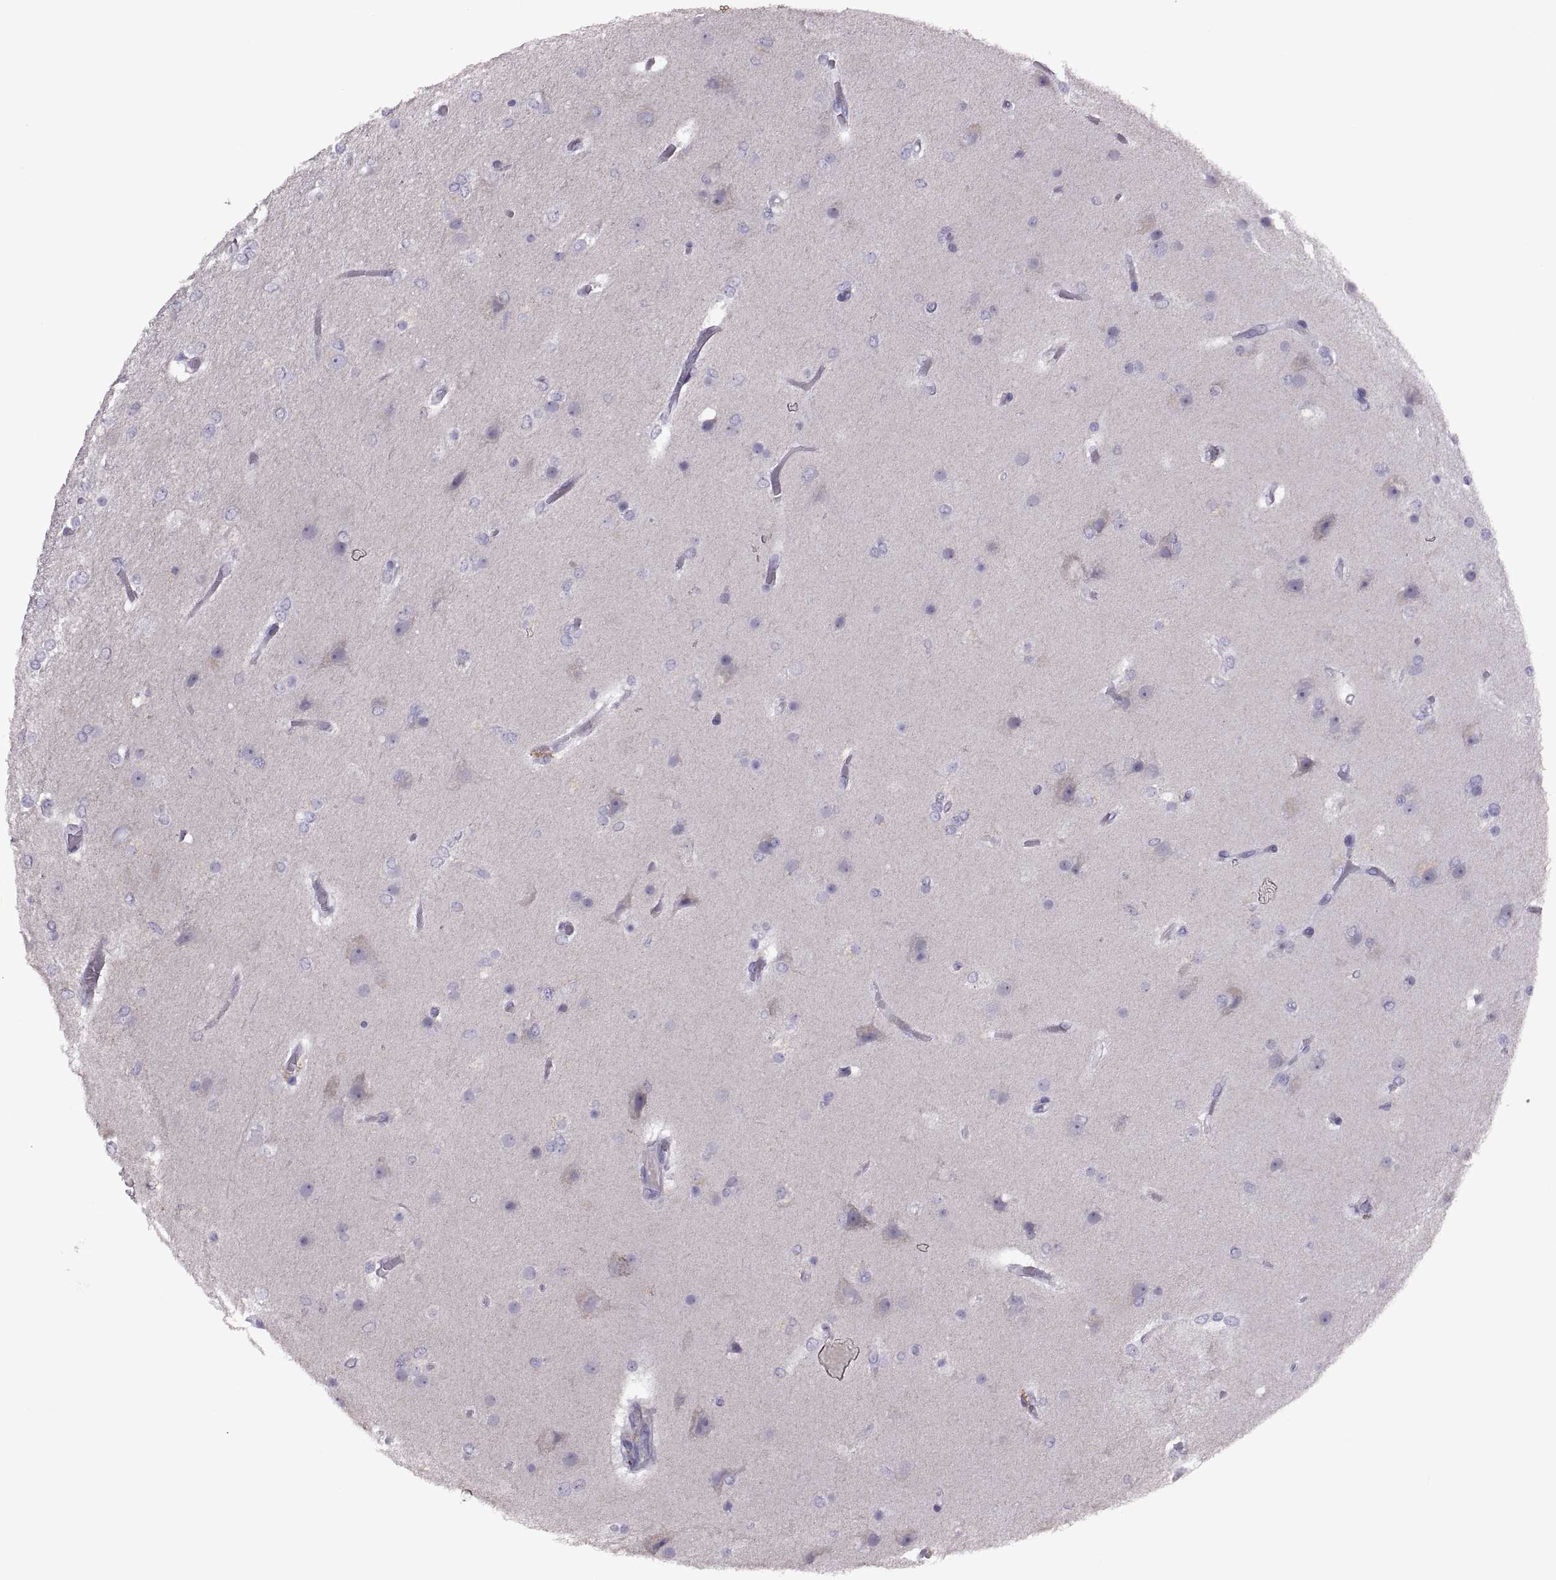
{"staining": {"intensity": "negative", "quantity": "none", "location": "none"}, "tissue": "glioma", "cell_type": "Tumor cells", "image_type": "cancer", "snomed": [{"axis": "morphology", "description": "Glioma, malignant, High grade"}, {"axis": "topography", "description": "Brain"}], "caption": "Immunohistochemistry of human glioma demonstrates no positivity in tumor cells.", "gene": "TBX19", "patient": {"sex": "female", "age": 61}}